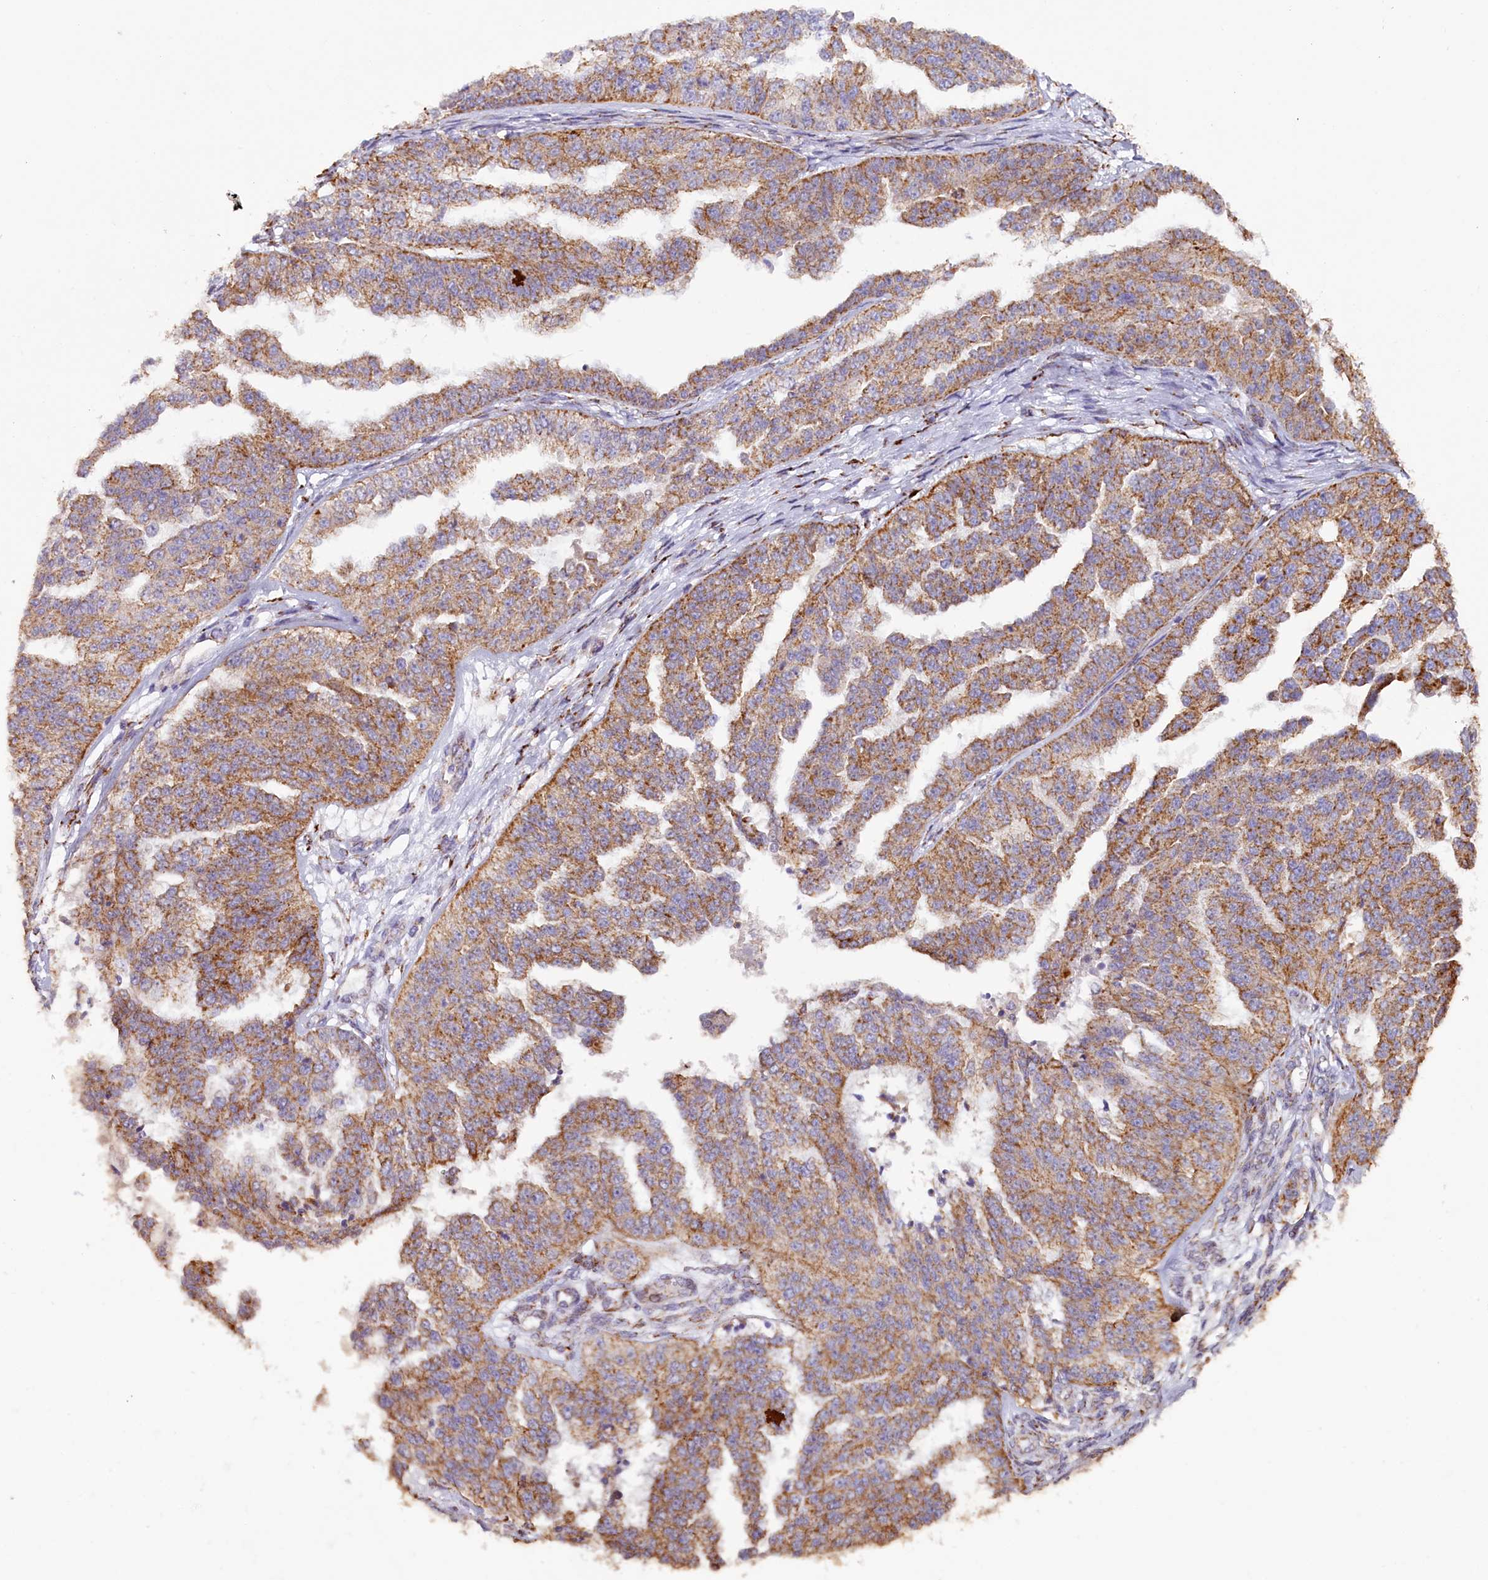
{"staining": {"intensity": "moderate", "quantity": ">75%", "location": "cytoplasmic/membranous"}, "tissue": "ovarian cancer", "cell_type": "Tumor cells", "image_type": "cancer", "snomed": [{"axis": "morphology", "description": "Cystadenocarcinoma, serous, NOS"}, {"axis": "topography", "description": "Ovary"}], "caption": "Serous cystadenocarcinoma (ovarian) tissue exhibits moderate cytoplasmic/membranous positivity in about >75% of tumor cells", "gene": "AKTIP", "patient": {"sex": "female", "age": 58}}